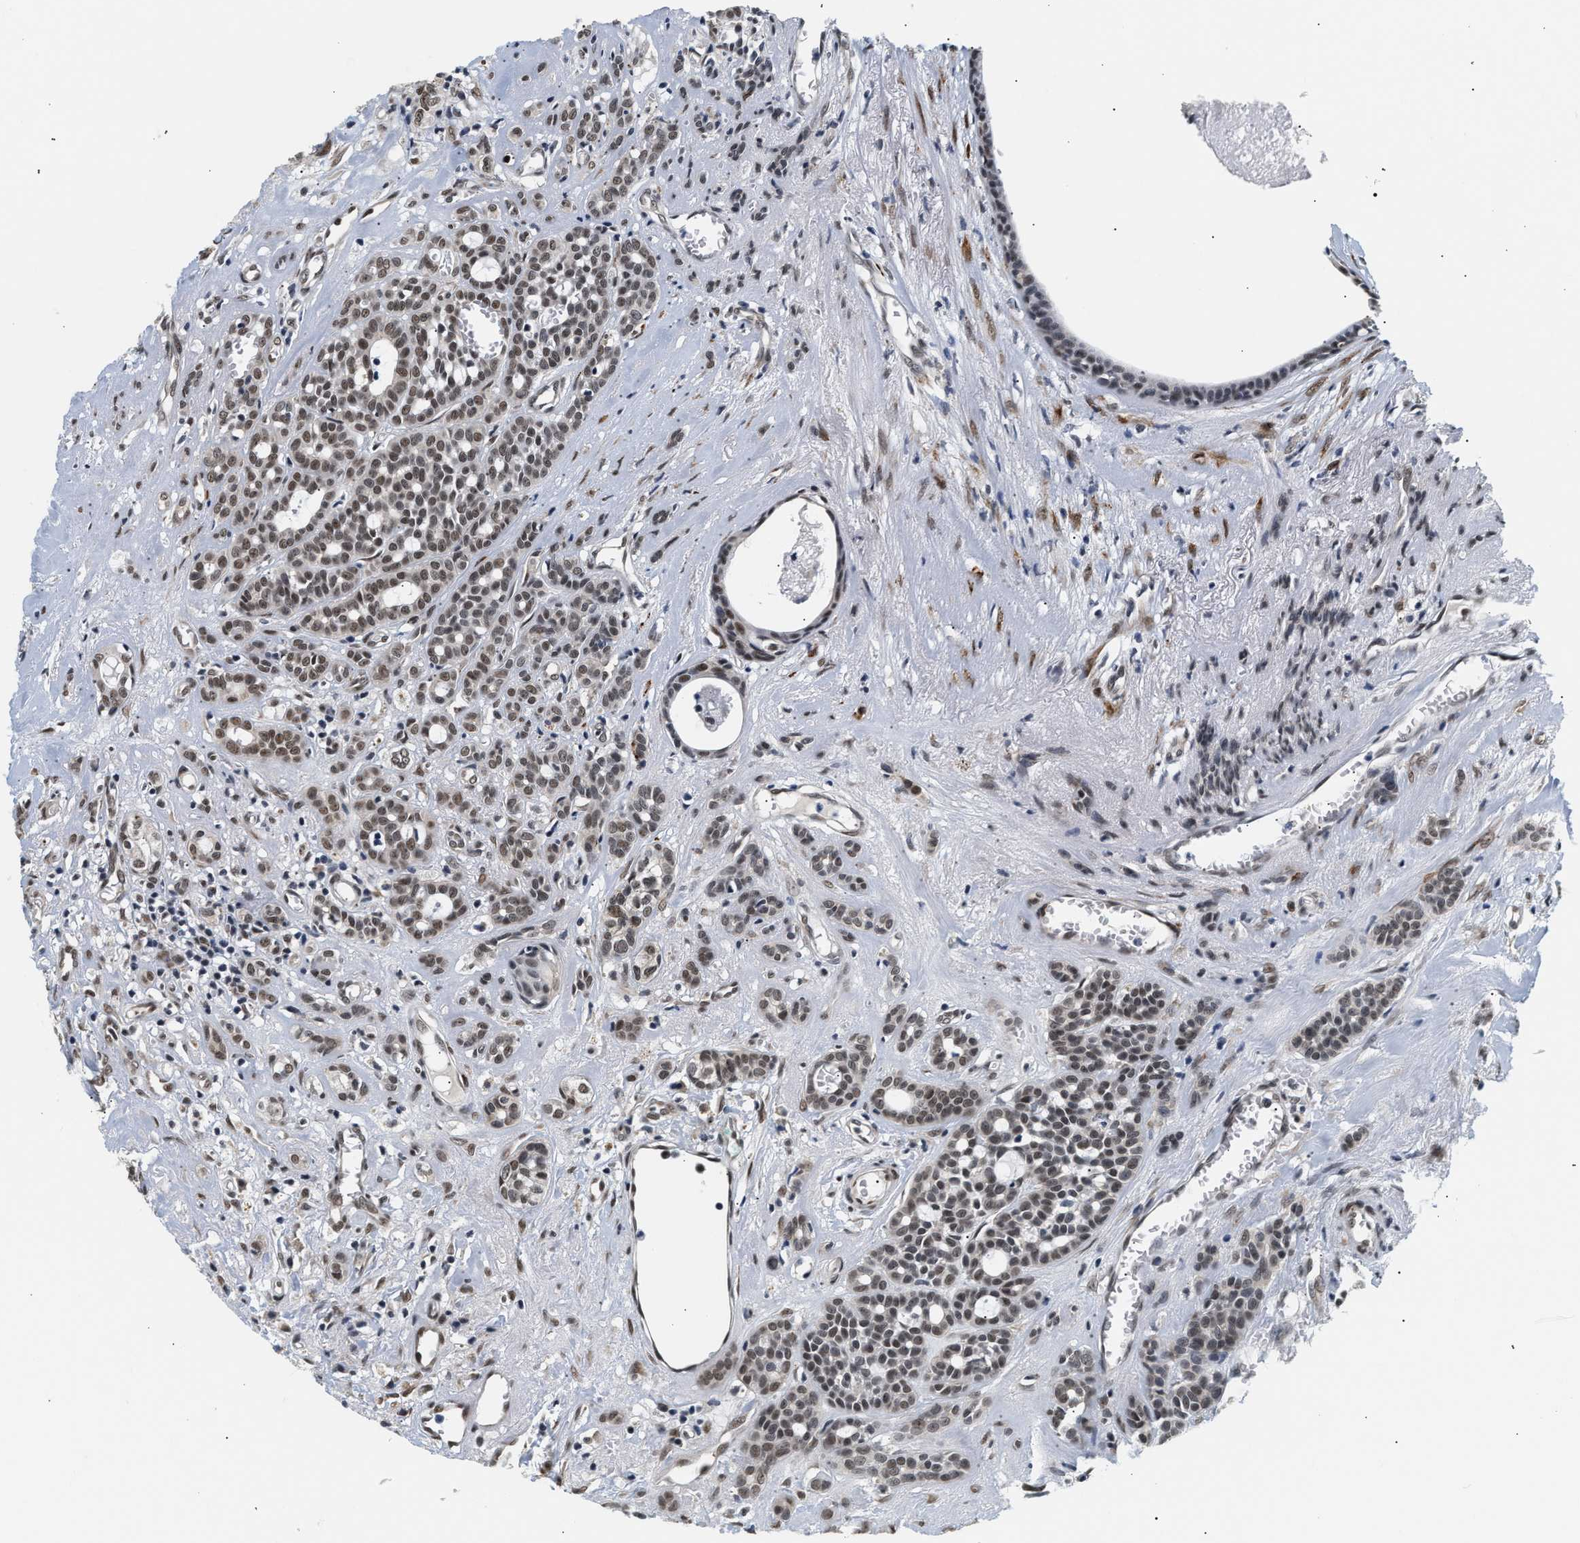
{"staining": {"intensity": "weak", "quantity": ">75%", "location": "nuclear"}, "tissue": "head and neck cancer", "cell_type": "Tumor cells", "image_type": "cancer", "snomed": [{"axis": "morphology", "description": "Adenocarcinoma, NOS"}, {"axis": "topography", "description": "Salivary gland, NOS"}, {"axis": "topography", "description": "Head-Neck"}], "caption": "About >75% of tumor cells in head and neck cancer (adenocarcinoma) demonstrate weak nuclear protein staining as visualized by brown immunohistochemical staining.", "gene": "THOC1", "patient": {"sex": "female", "age": 76}}